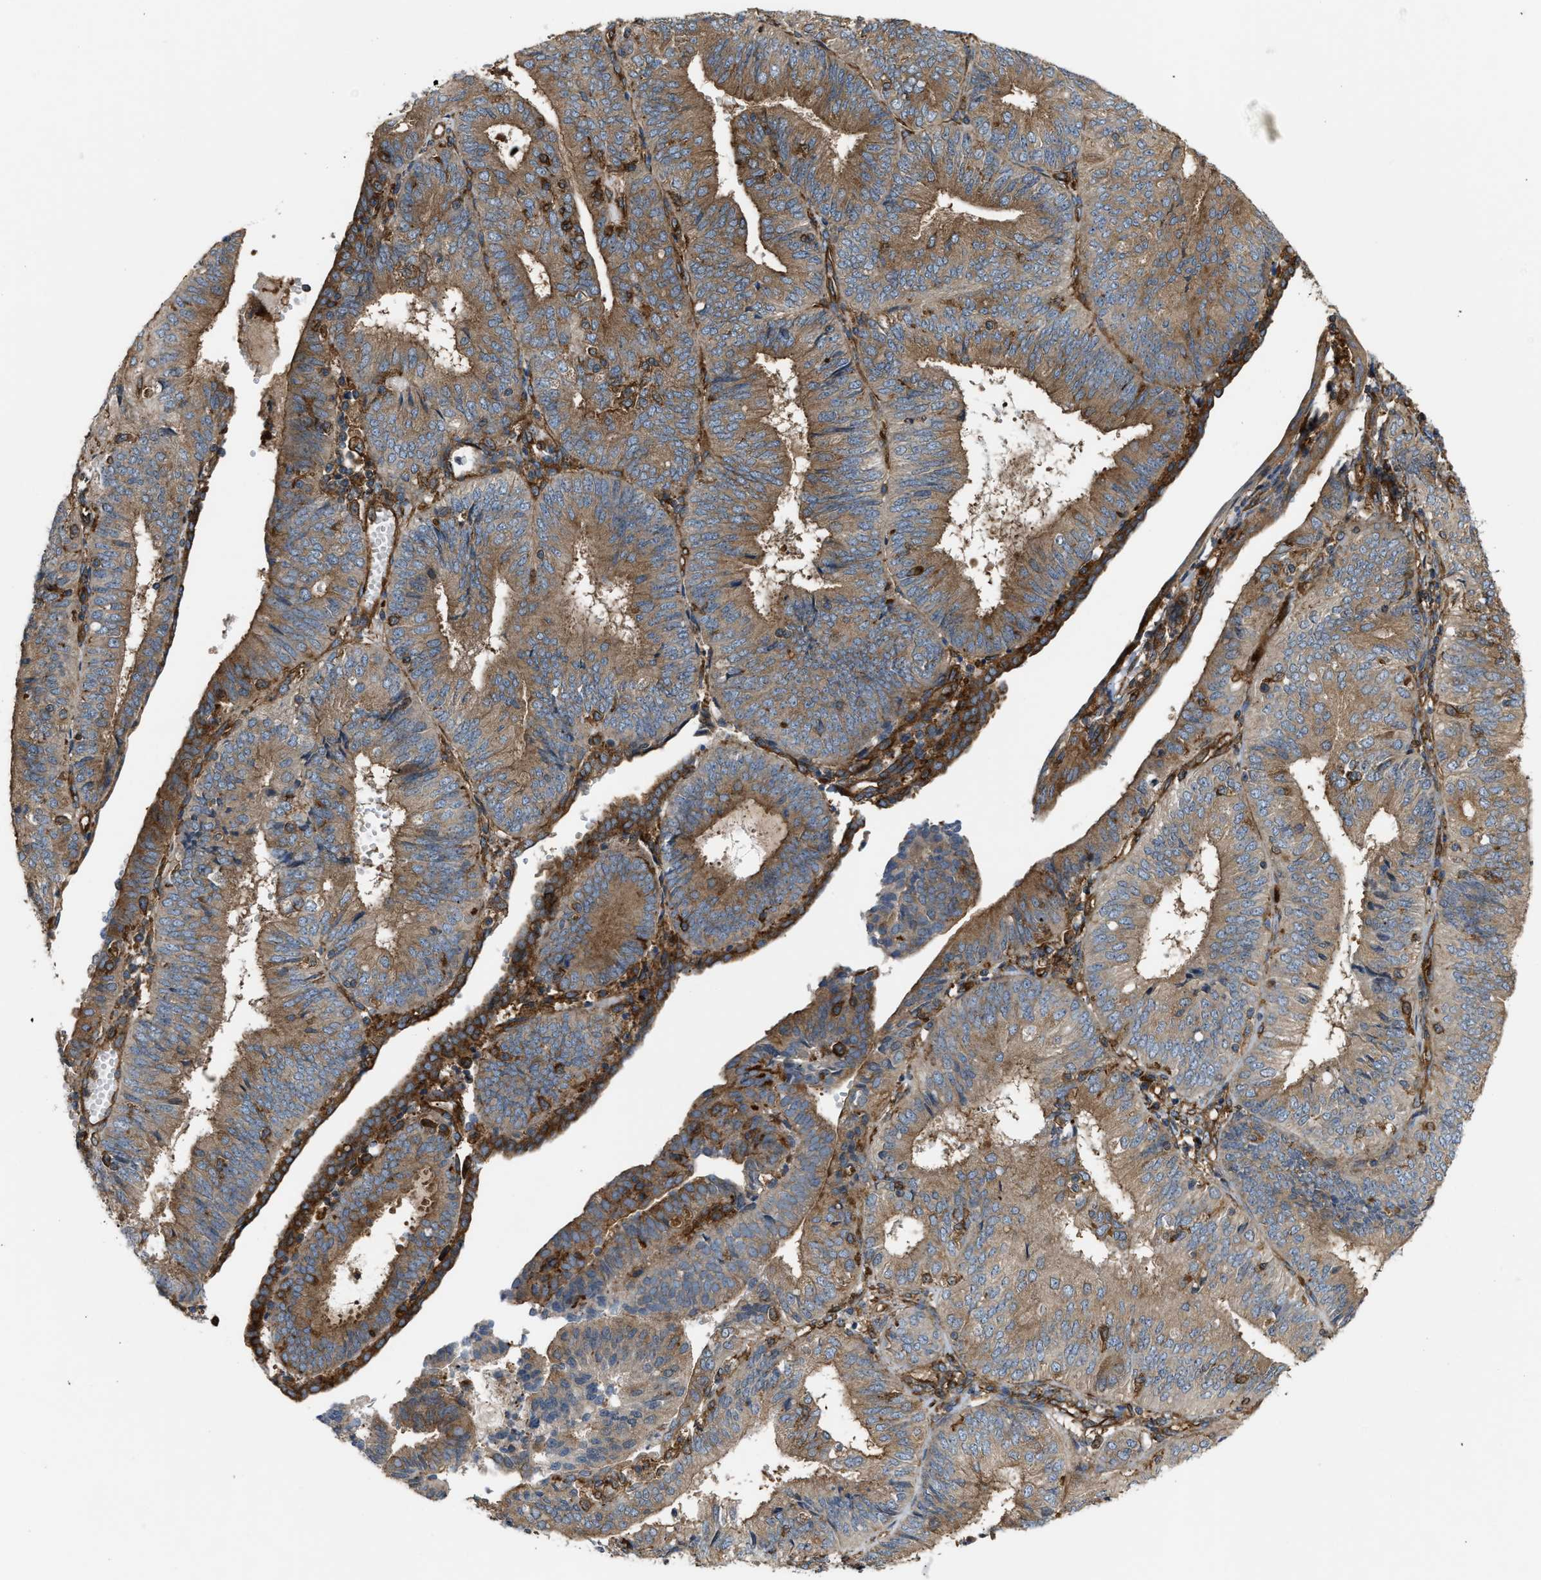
{"staining": {"intensity": "moderate", "quantity": ">75%", "location": "cytoplasmic/membranous"}, "tissue": "endometrial cancer", "cell_type": "Tumor cells", "image_type": "cancer", "snomed": [{"axis": "morphology", "description": "Adenocarcinoma, NOS"}, {"axis": "topography", "description": "Endometrium"}], "caption": "Immunohistochemical staining of human endometrial adenocarcinoma demonstrates medium levels of moderate cytoplasmic/membranous protein staining in approximately >75% of tumor cells.", "gene": "PICALM", "patient": {"sex": "female", "age": 58}}